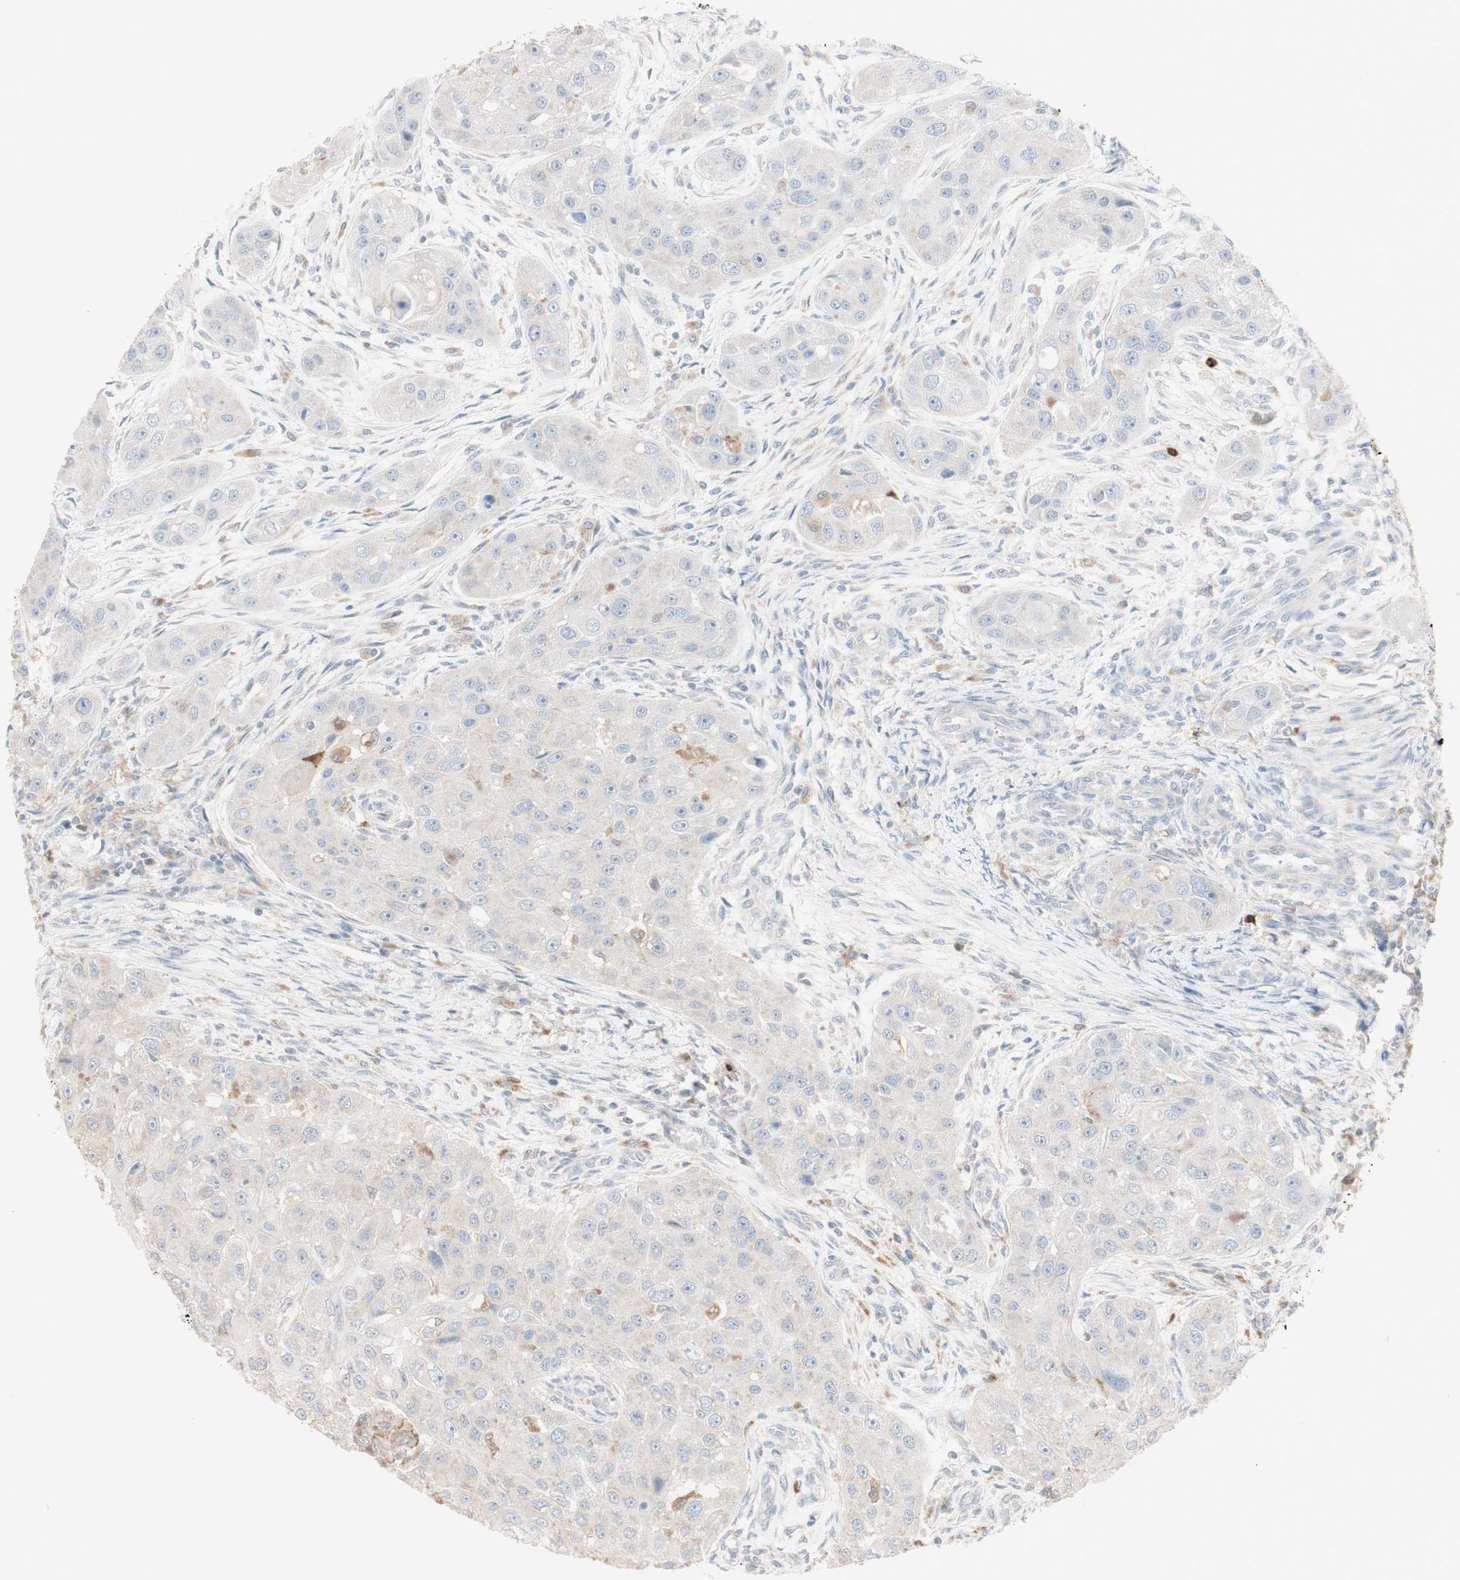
{"staining": {"intensity": "negative", "quantity": "none", "location": "none"}, "tissue": "head and neck cancer", "cell_type": "Tumor cells", "image_type": "cancer", "snomed": [{"axis": "morphology", "description": "Normal tissue, NOS"}, {"axis": "morphology", "description": "Squamous cell carcinoma, NOS"}, {"axis": "topography", "description": "Skeletal muscle"}, {"axis": "topography", "description": "Head-Neck"}], "caption": "This is a photomicrograph of immunohistochemistry (IHC) staining of head and neck cancer (squamous cell carcinoma), which shows no expression in tumor cells.", "gene": "ATP6V1B1", "patient": {"sex": "male", "age": 51}}